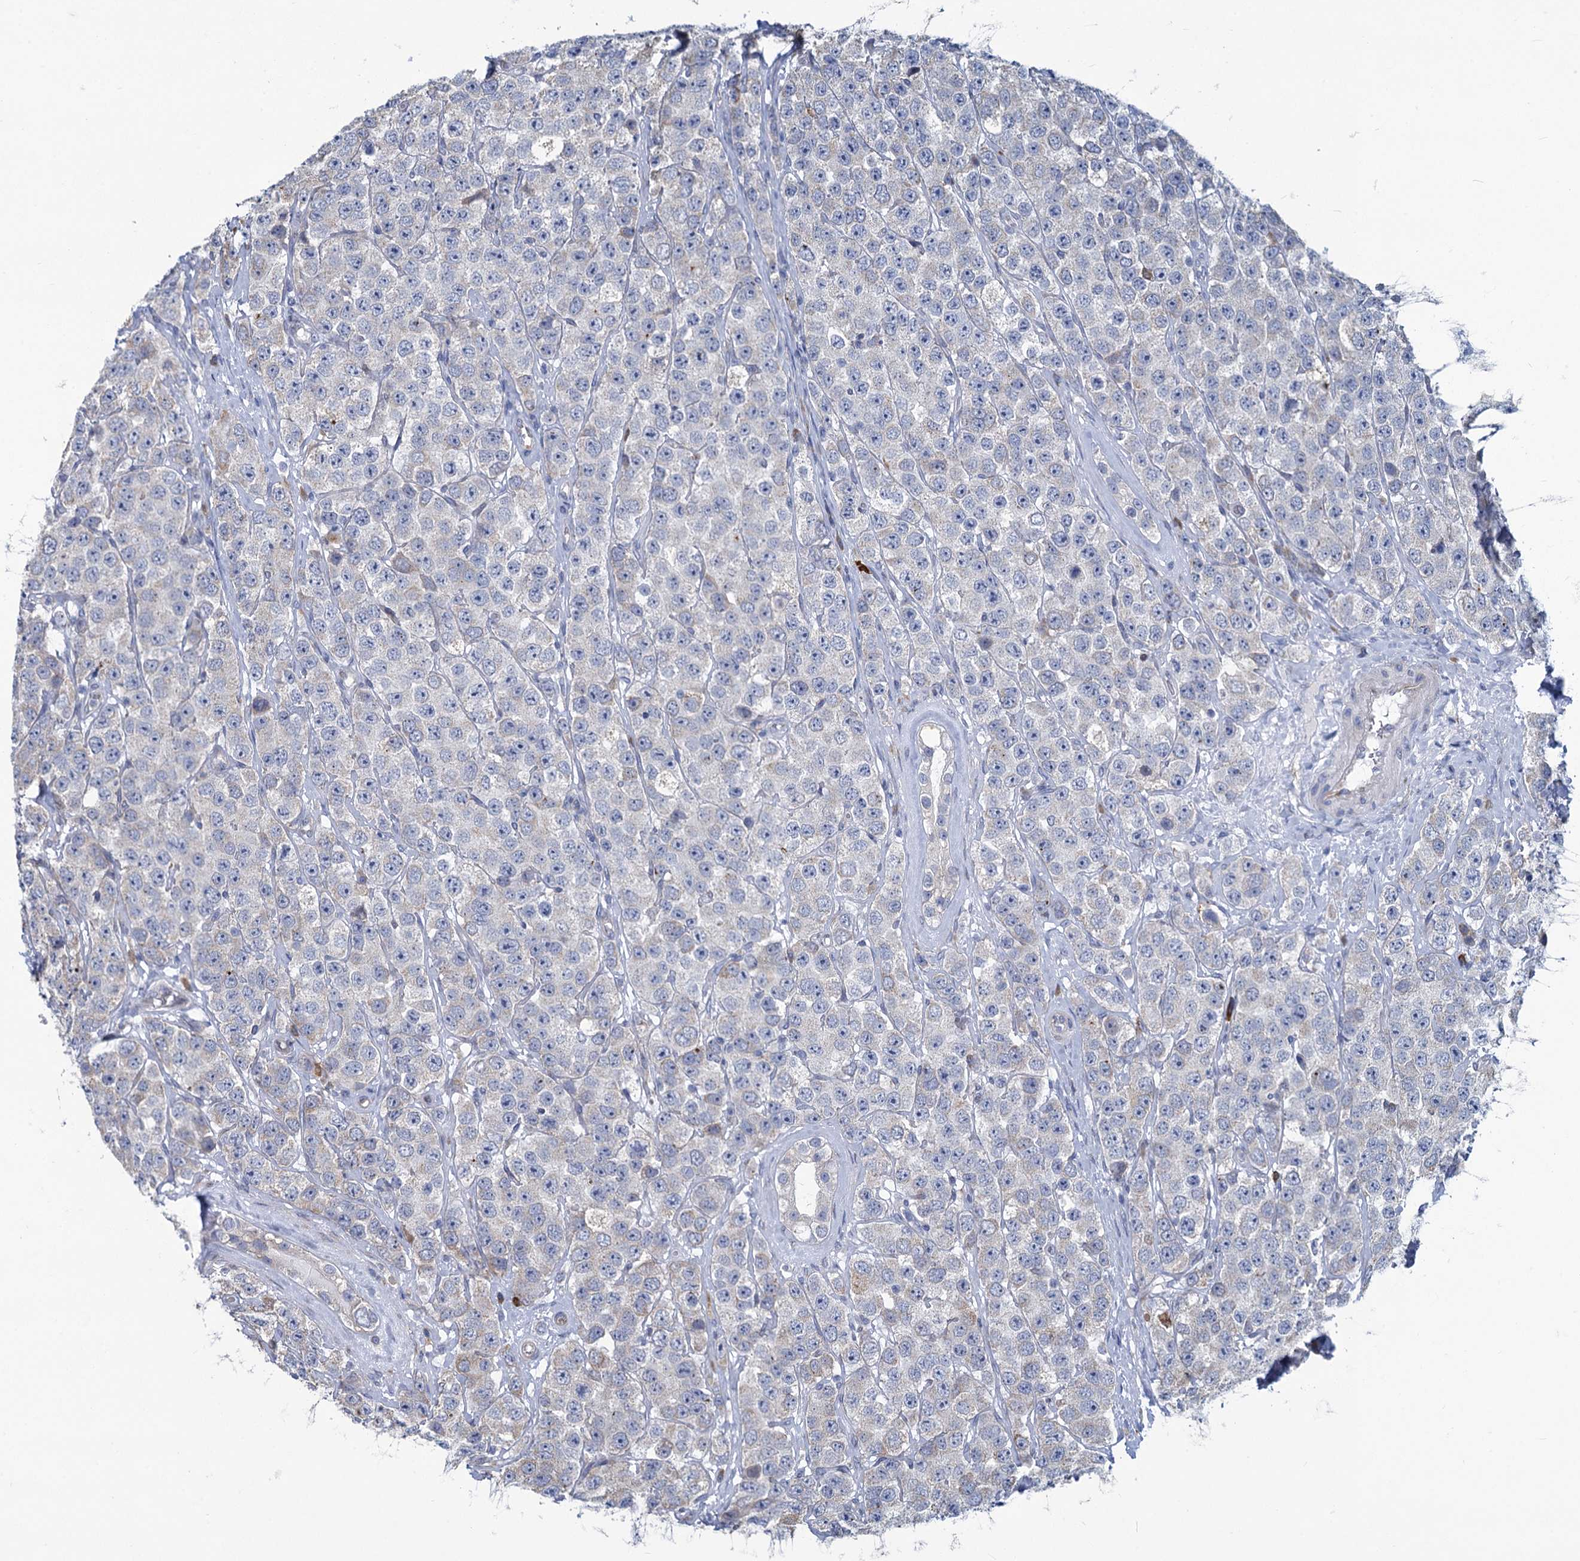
{"staining": {"intensity": "negative", "quantity": "none", "location": "none"}, "tissue": "testis cancer", "cell_type": "Tumor cells", "image_type": "cancer", "snomed": [{"axis": "morphology", "description": "Seminoma, NOS"}, {"axis": "topography", "description": "Testis"}], "caption": "A high-resolution image shows IHC staining of testis cancer (seminoma), which reveals no significant staining in tumor cells.", "gene": "PRSS35", "patient": {"sex": "male", "age": 28}}